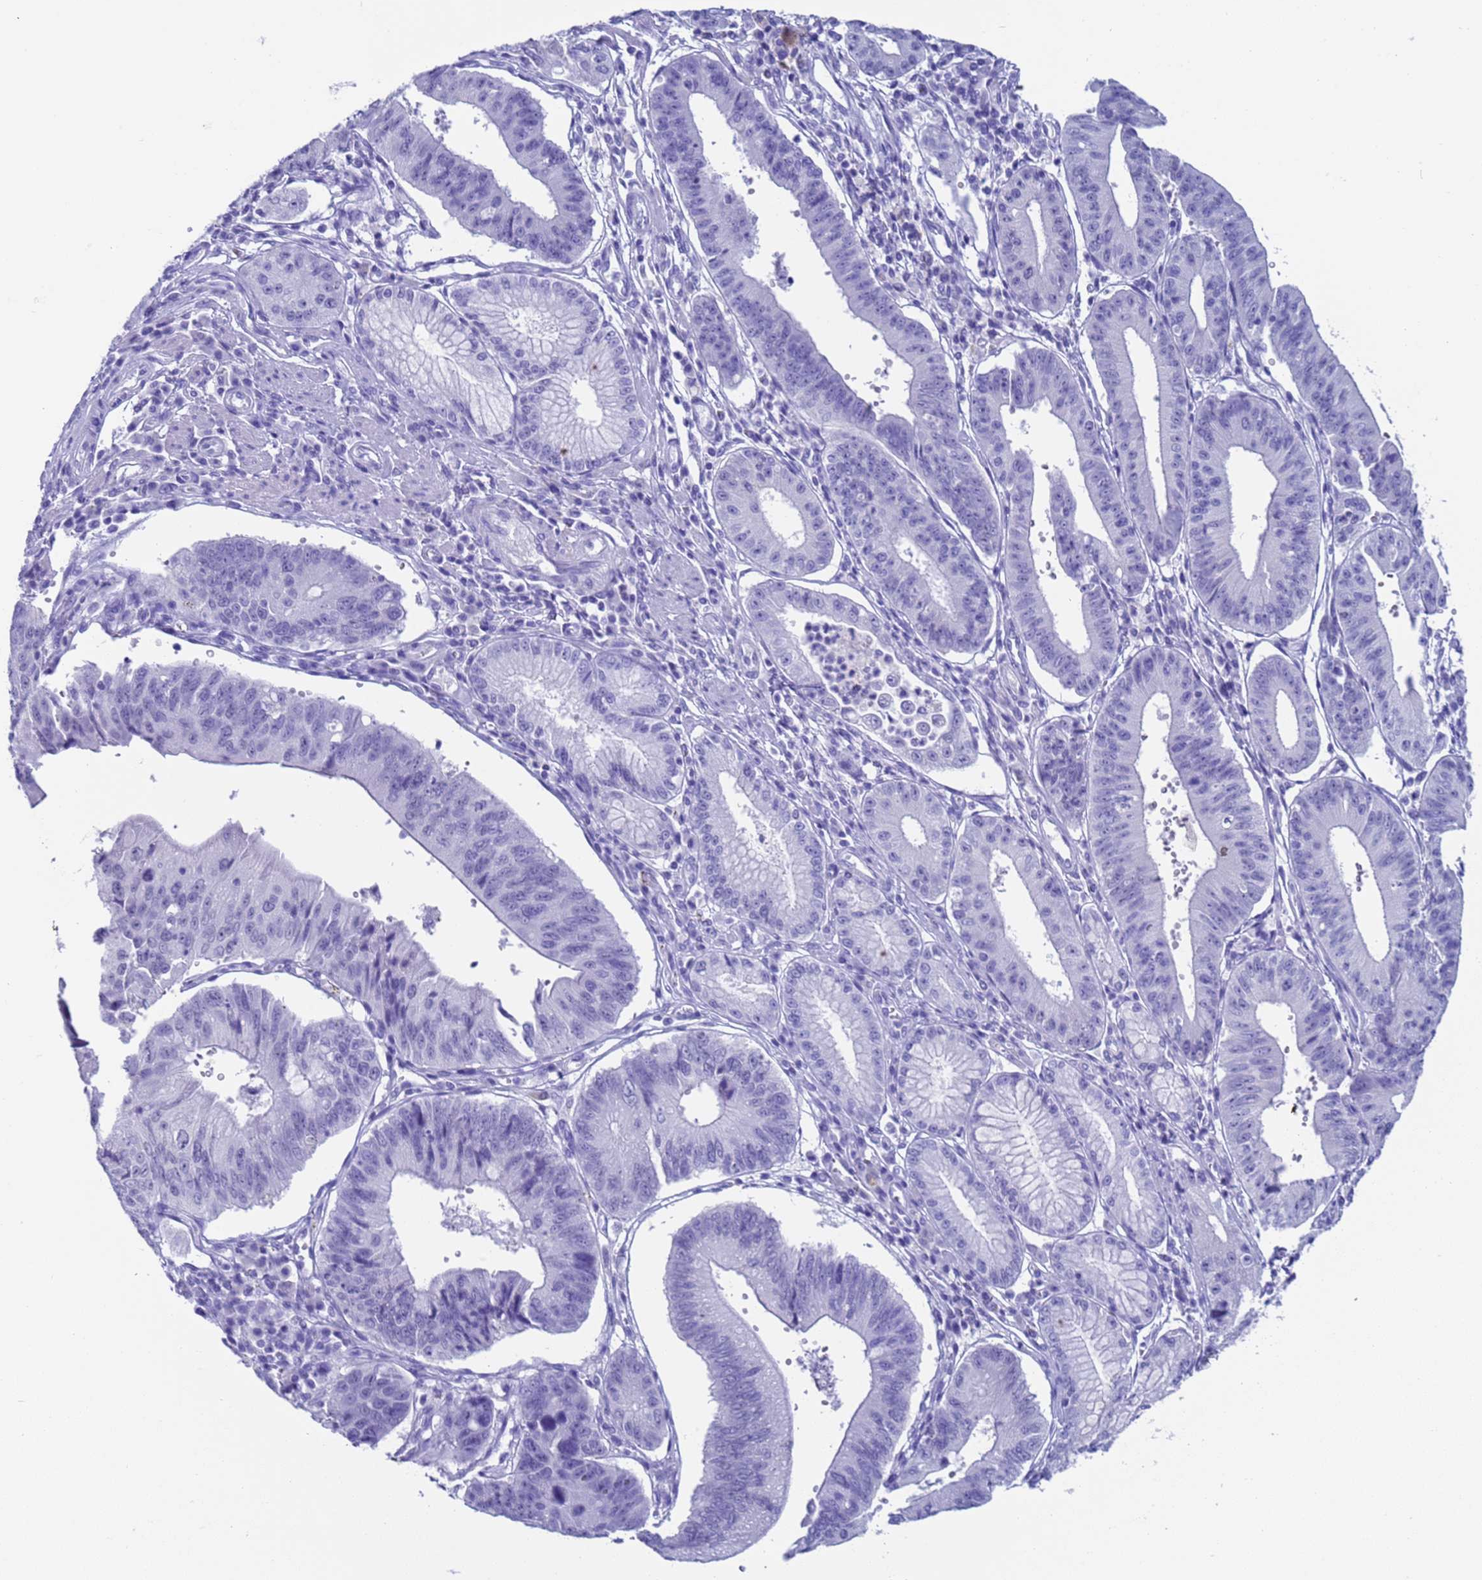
{"staining": {"intensity": "negative", "quantity": "none", "location": "none"}, "tissue": "stomach cancer", "cell_type": "Tumor cells", "image_type": "cancer", "snomed": [{"axis": "morphology", "description": "Adenocarcinoma, NOS"}, {"axis": "topography", "description": "Stomach"}], "caption": "An IHC photomicrograph of stomach cancer (adenocarcinoma) is shown. There is no staining in tumor cells of stomach cancer (adenocarcinoma).", "gene": "CKM", "patient": {"sex": "male", "age": 59}}